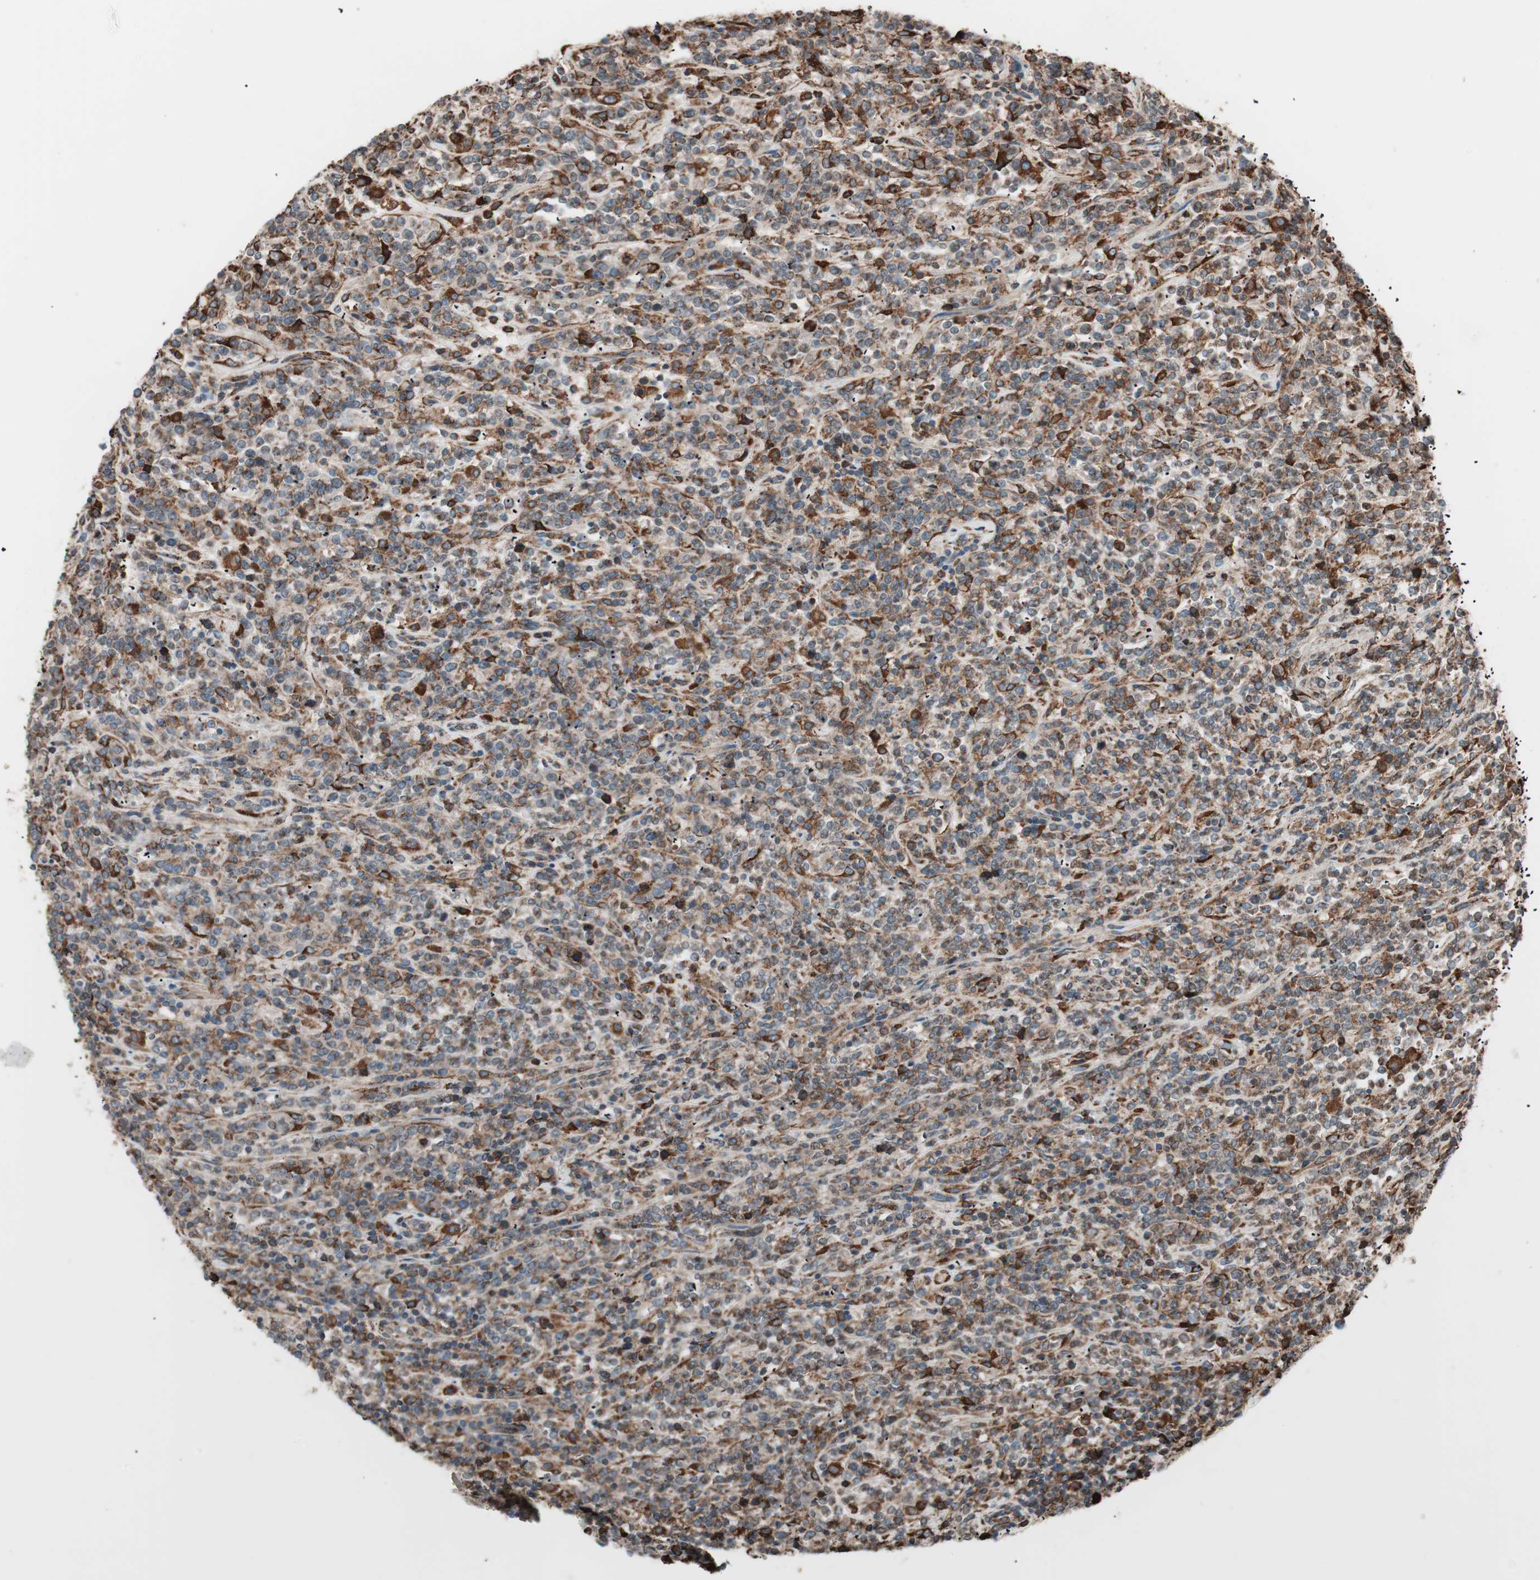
{"staining": {"intensity": "moderate", "quantity": ">75%", "location": "cytoplasmic/membranous"}, "tissue": "lymphoma", "cell_type": "Tumor cells", "image_type": "cancer", "snomed": [{"axis": "morphology", "description": "Malignant lymphoma, non-Hodgkin's type, High grade"}, {"axis": "topography", "description": "Soft tissue"}], "caption": "High-grade malignant lymphoma, non-Hodgkin's type tissue shows moderate cytoplasmic/membranous staining in approximately >75% of tumor cells, visualized by immunohistochemistry.", "gene": "VEGFA", "patient": {"sex": "male", "age": 18}}